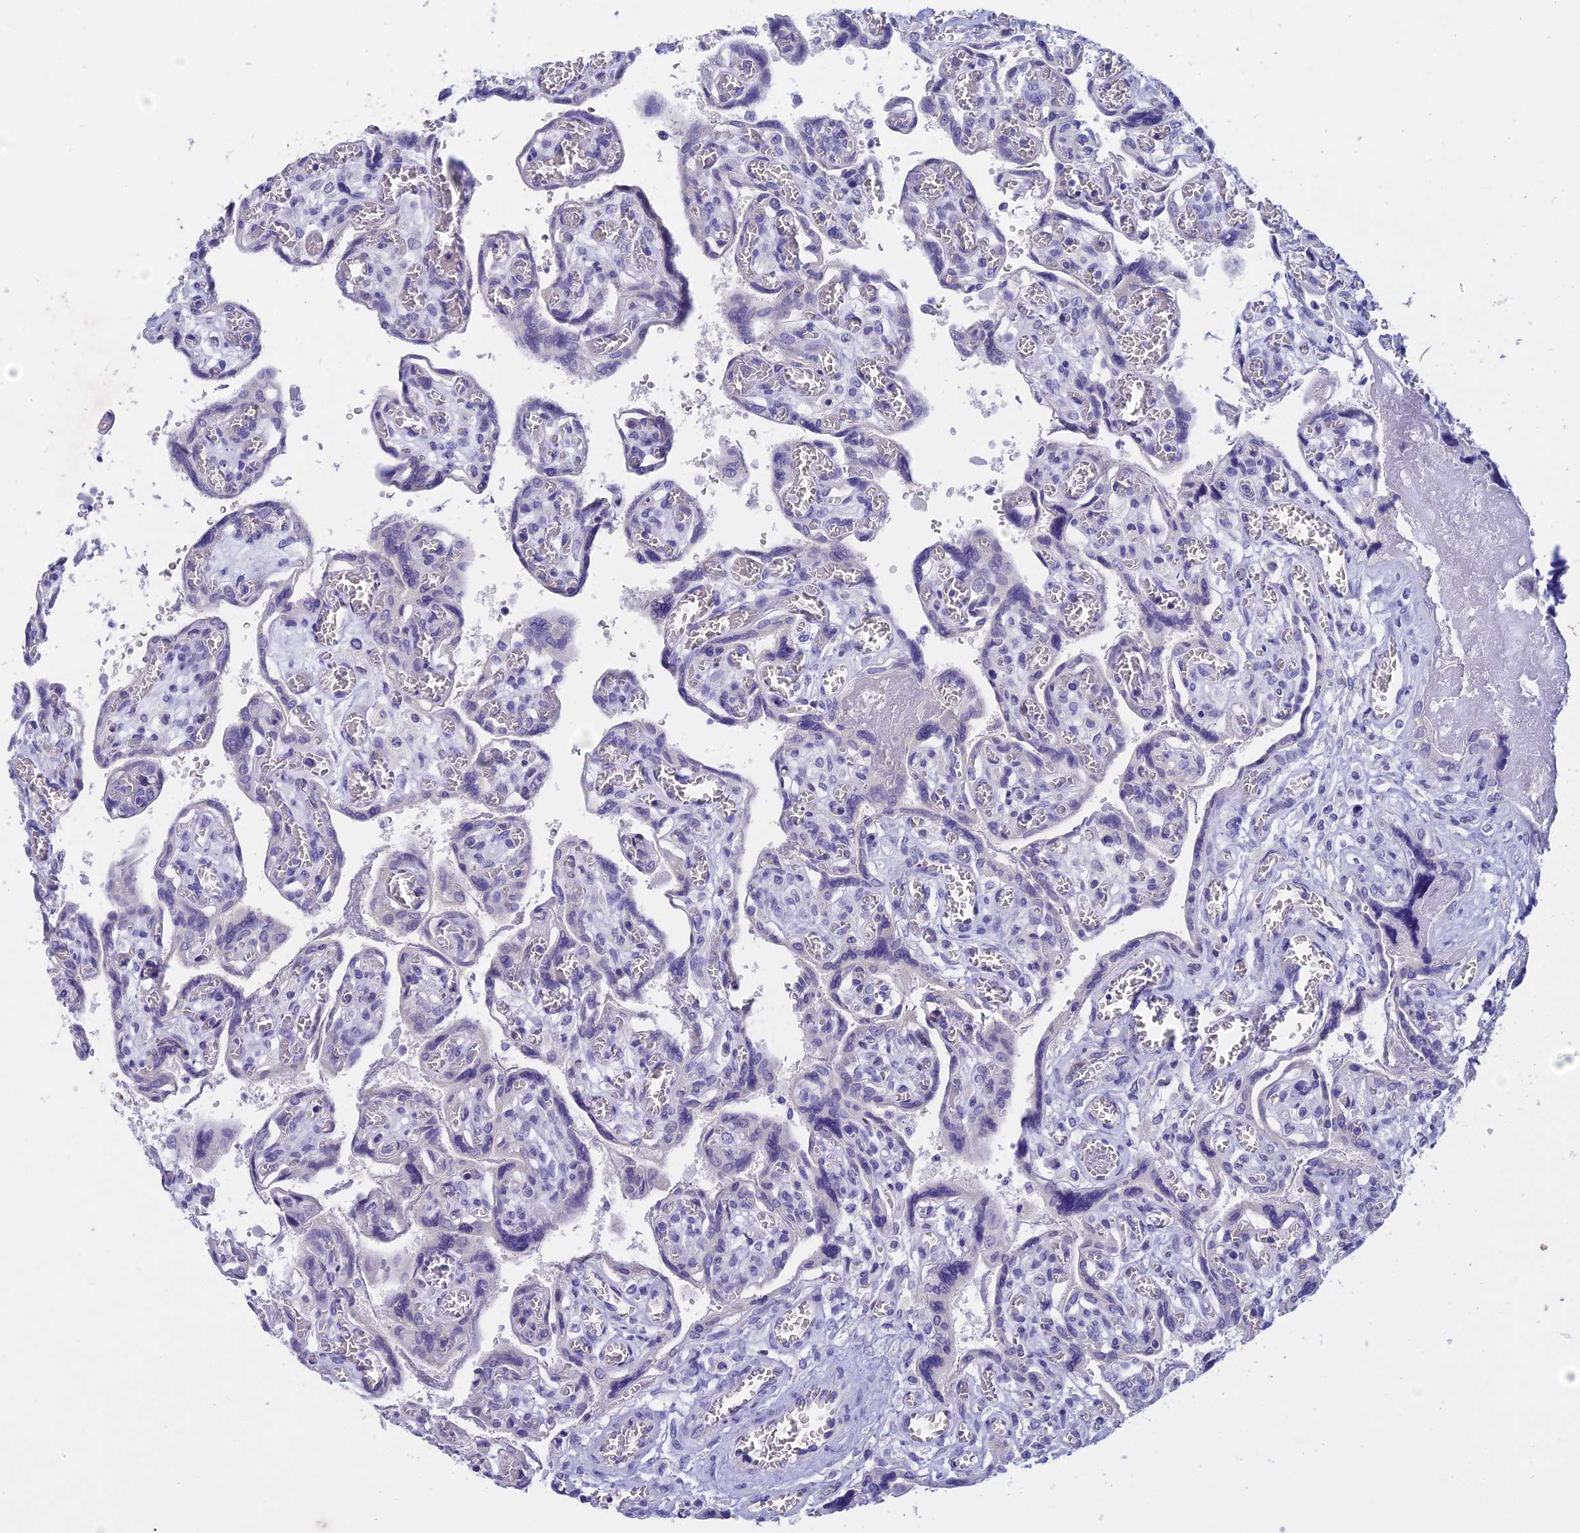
{"staining": {"intensity": "negative", "quantity": "none", "location": "none"}, "tissue": "placenta", "cell_type": "Trophoblastic cells", "image_type": "normal", "snomed": [{"axis": "morphology", "description": "Normal tissue, NOS"}, {"axis": "topography", "description": "Placenta"}], "caption": "Photomicrograph shows no protein positivity in trophoblastic cells of unremarkable placenta. The staining is performed using DAB brown chromogen with nuclei counter-stained in using hematoxylin.", "gene": "BTBD19", "patient": {"sex": "female", "age": 39}}